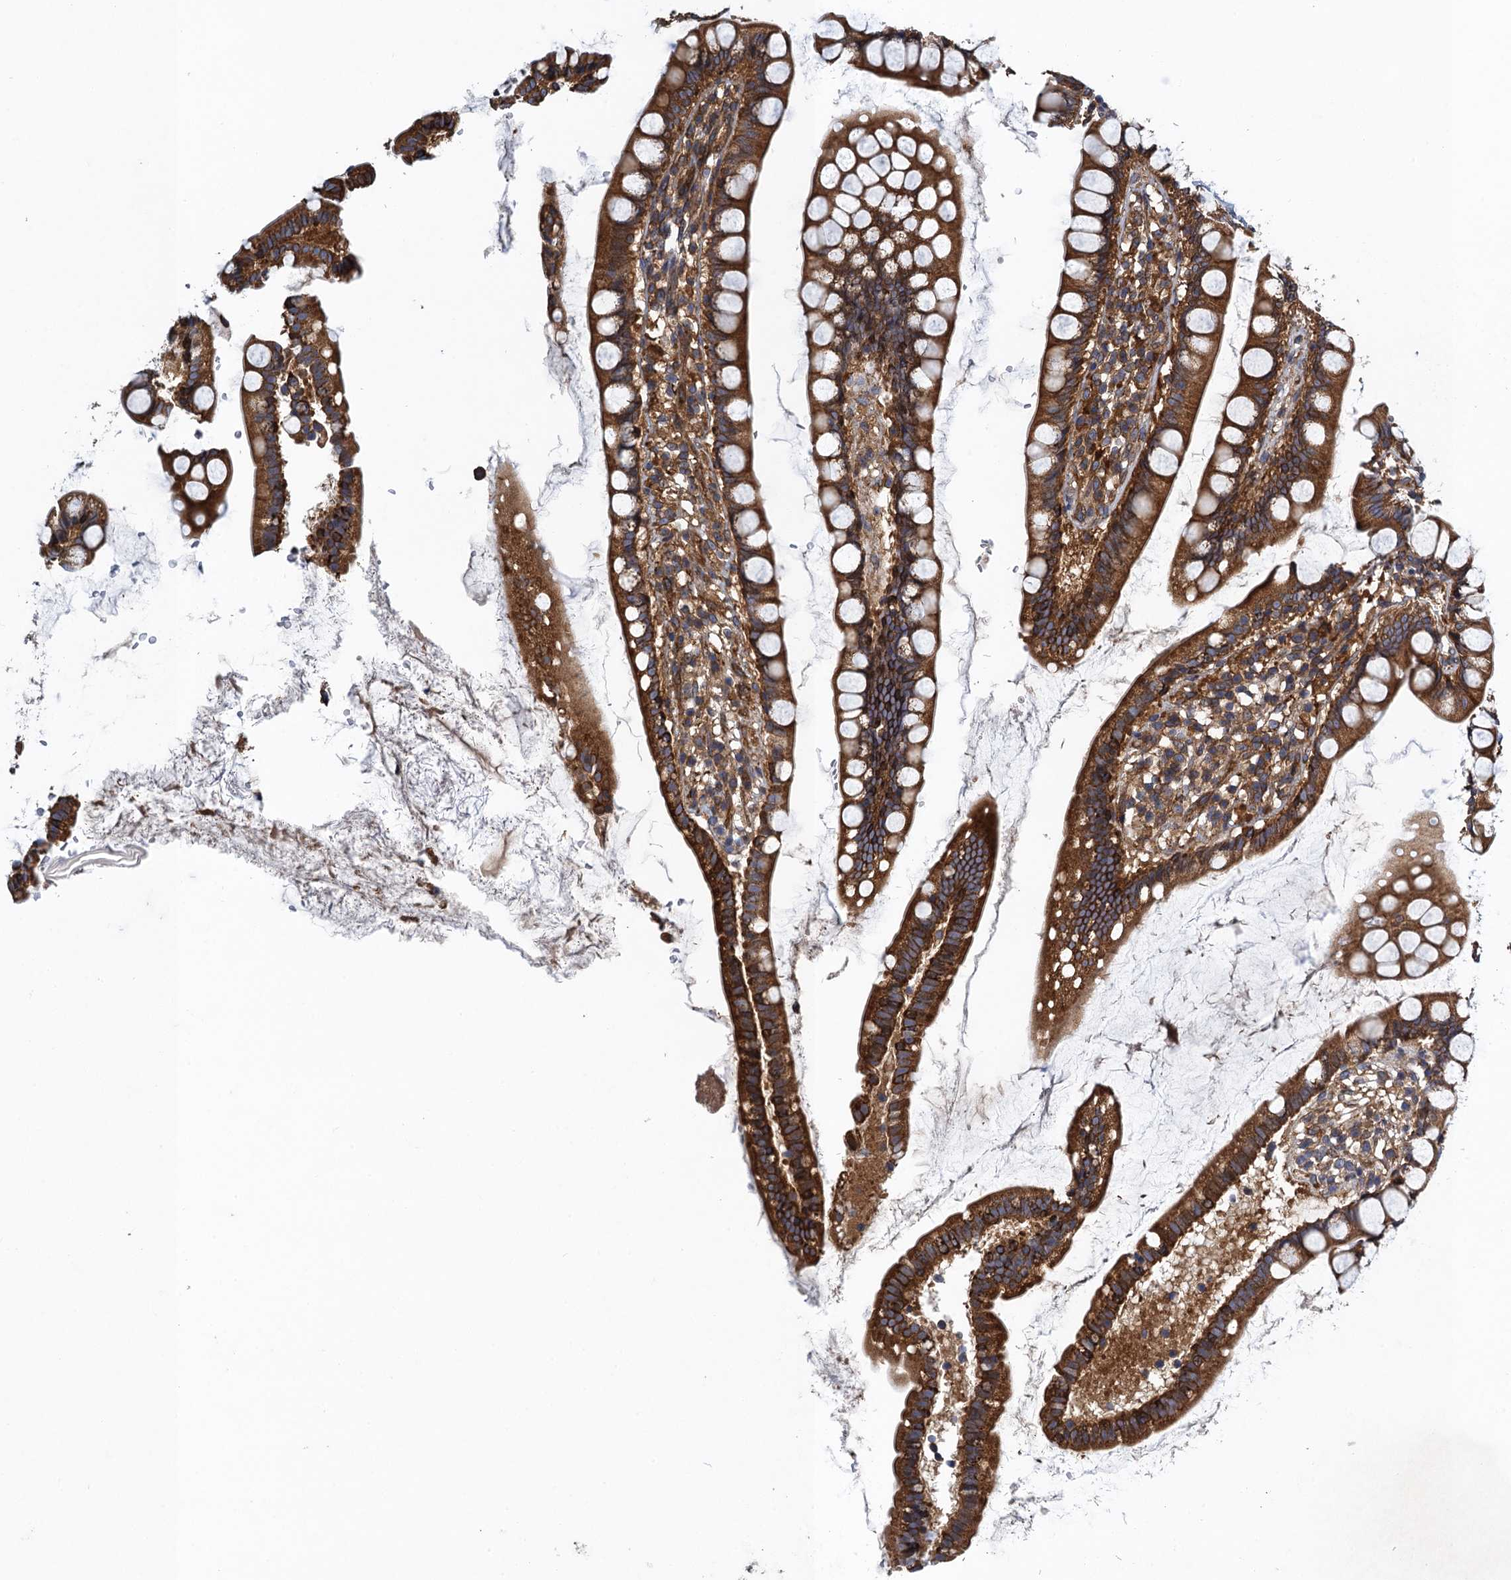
{"staining": {"intensity": "strong", "quantity": ">75%", "location": "cytoplasmic/membranous"}, "tissue": "small intestine", "cell_type": "Glandular cells", "image_type": "normal", "snomed": [{"axis": "morphology", "description": "Normal tissue, NOS"}, {"axis": "topography", "description": "Small intestine"}], "caption": "An immunohistochemistry image of normal tissue is shown. Protein staining in brown labels strong cytoplasmic/membranous positivity in small intestine within glandular cells. The staining was performed using DAB (3,3'-diaminobenzidine) to visualize the protein expression in brown, while the nuclei were stained in blue with hematoxylin (Magnification: 20x).", "gene": "MDM1", "patient": {"sex": "female", "age": 84}}